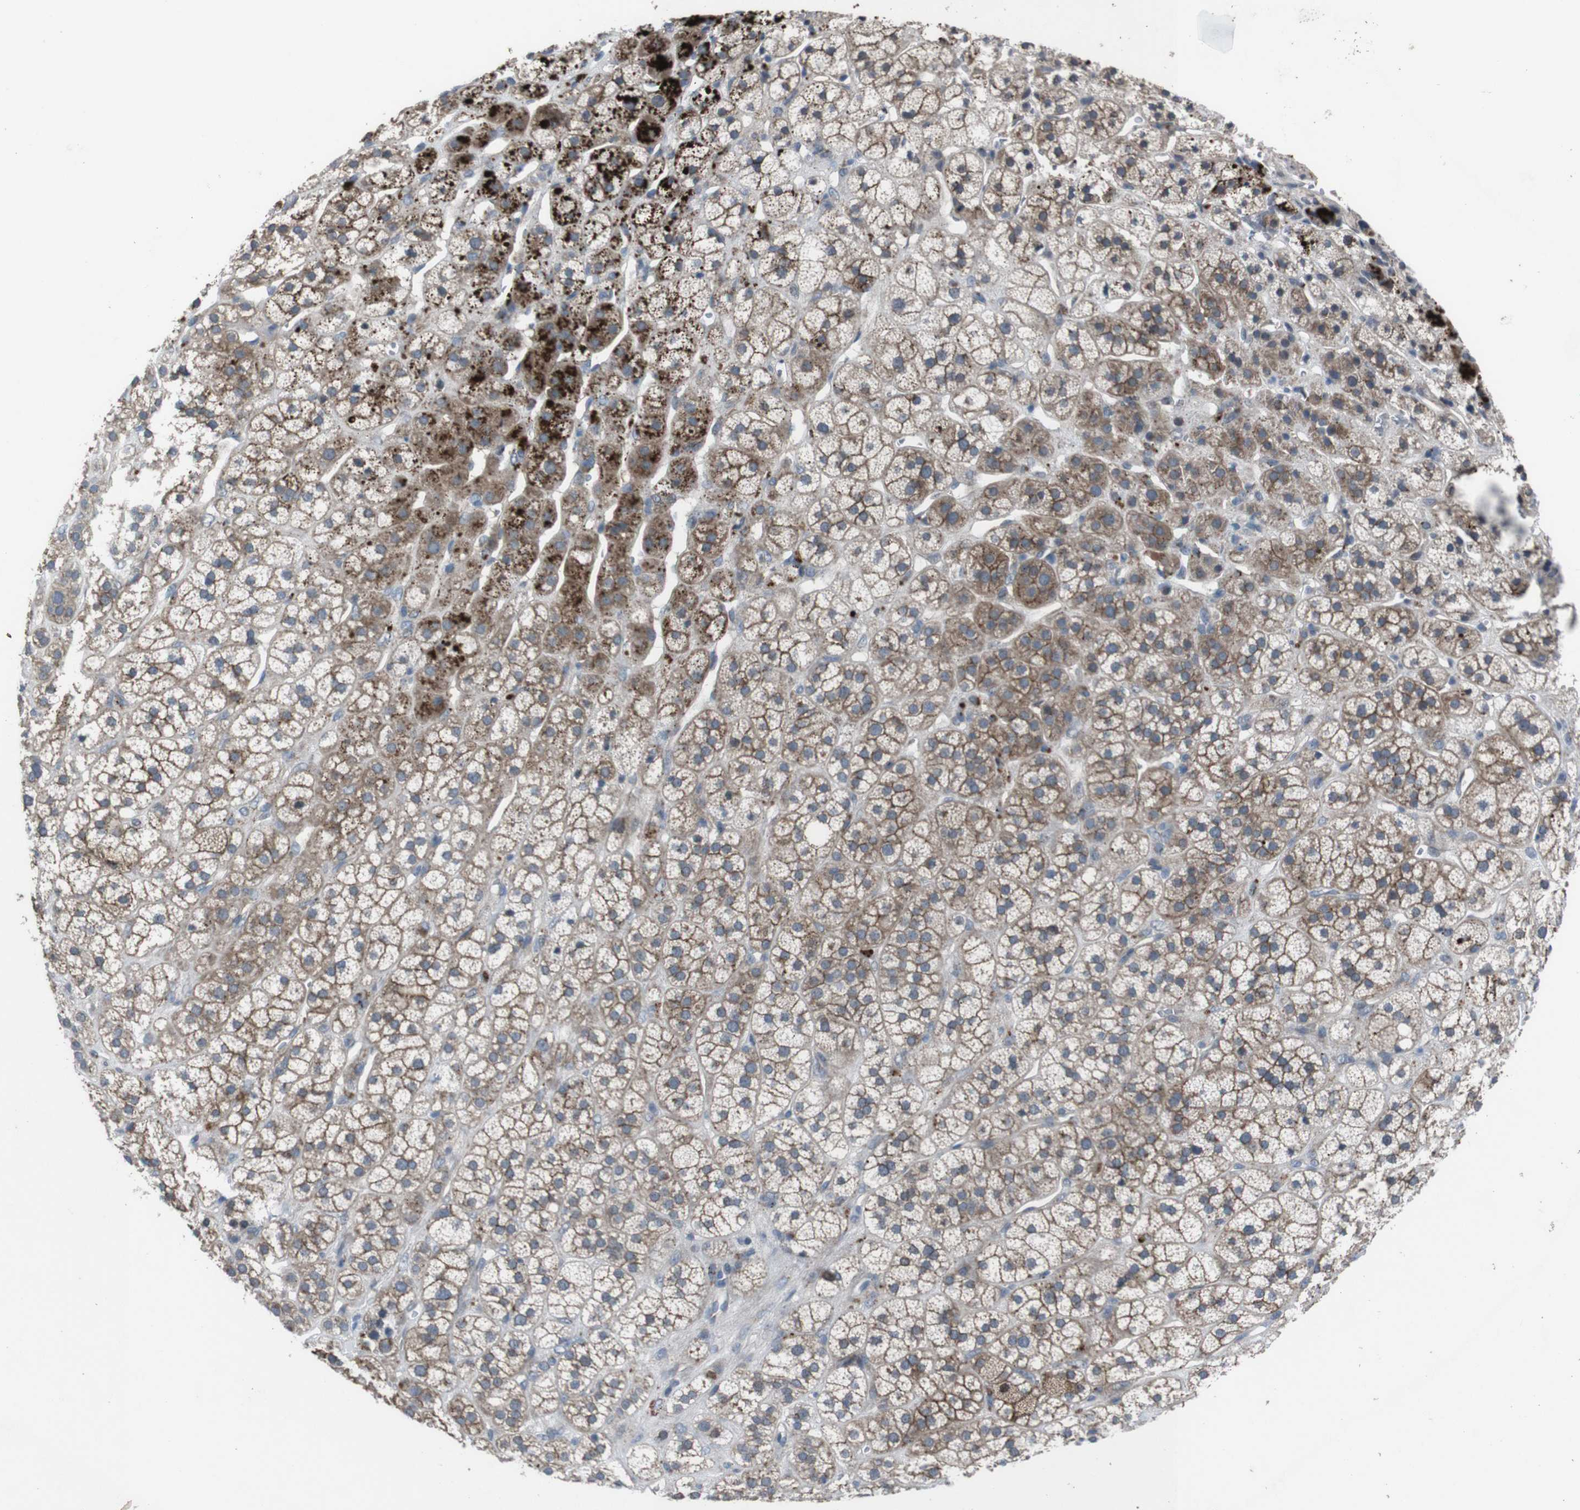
{"staining": {"intensity": "moderate", "quantity": ">75%", "location": "cytoplasmic/membranous"}, "tissue": "adrenal gland", "cell_type": "Glandular cells", "image_type": "normal", "snomed": [{"axis": "morphology", "description": "Normal tissue, NOS"}, {"axis": "topography", "description": "Adrenal gland"}], "caption": "Protein staining by immunohistochemistry (IHC) displays moderate cytoplasmic/membranous expression in approximately >75% of glandular cells in normal adrenal gland.", "gene": "EFNA5", "patient": {"sex": "male", "age": 56}}